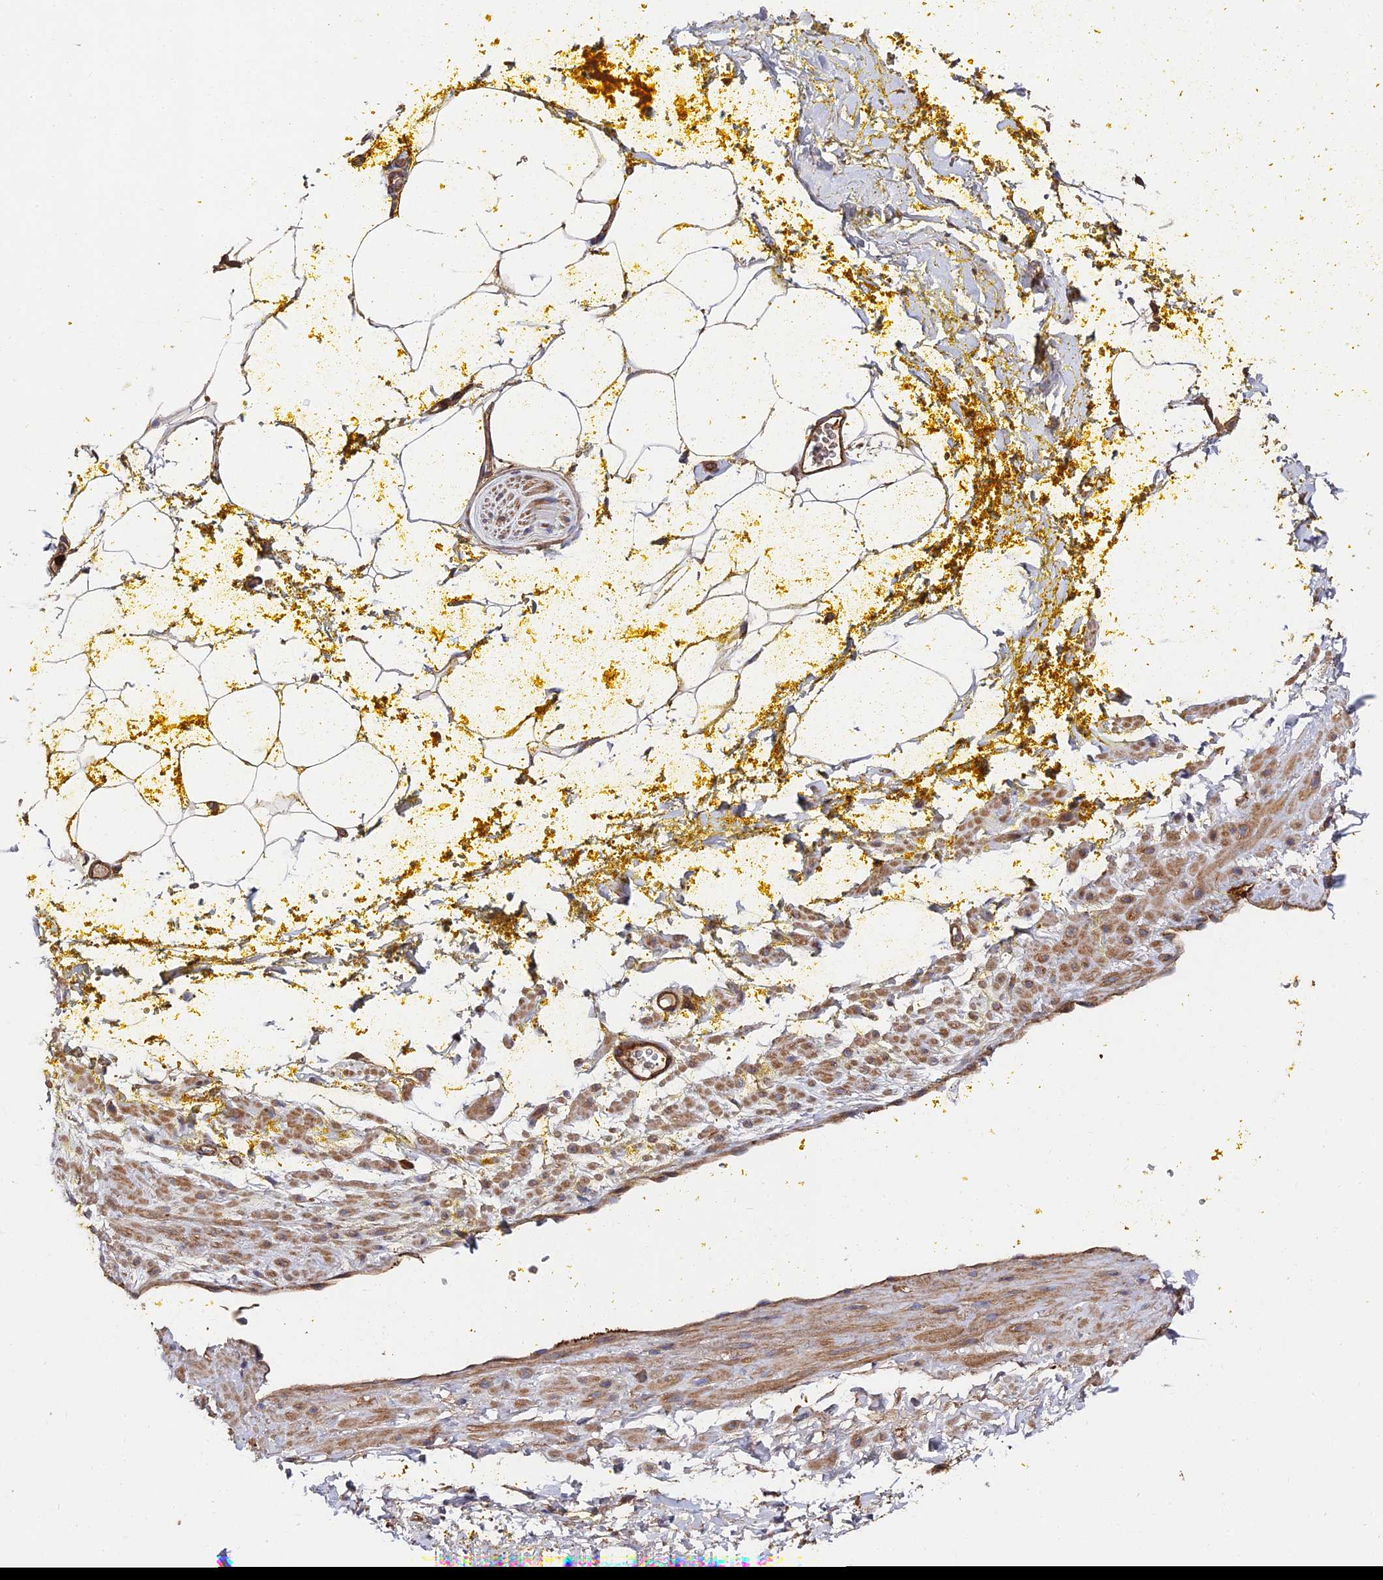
{"staining": {"intensity": "moderate", "quantity": "<25%", "location": "cytoplasmic/membranous"}, "tissue": "adipose tissue", "cell_type": "Adipocytes", "image_type": "normal", "snomed": [{"axis": "morphology", "description": "Normal tissue, NOS"}, {"axis": "morphology", "description": "Adenocarcinoma, Low grade"}, {"axis": "topography", "description": "Prostate"}, {"axis": "topography", "description": "Peripheral nerve tissue"}], "caption": "Adipocytes exhibit moderate cytoplasmic/membranous positivity in approximately <25% of cells in normal adipose tissue.", "gene": "EXT1", "patient": {"sex": "male", "age": 63}}